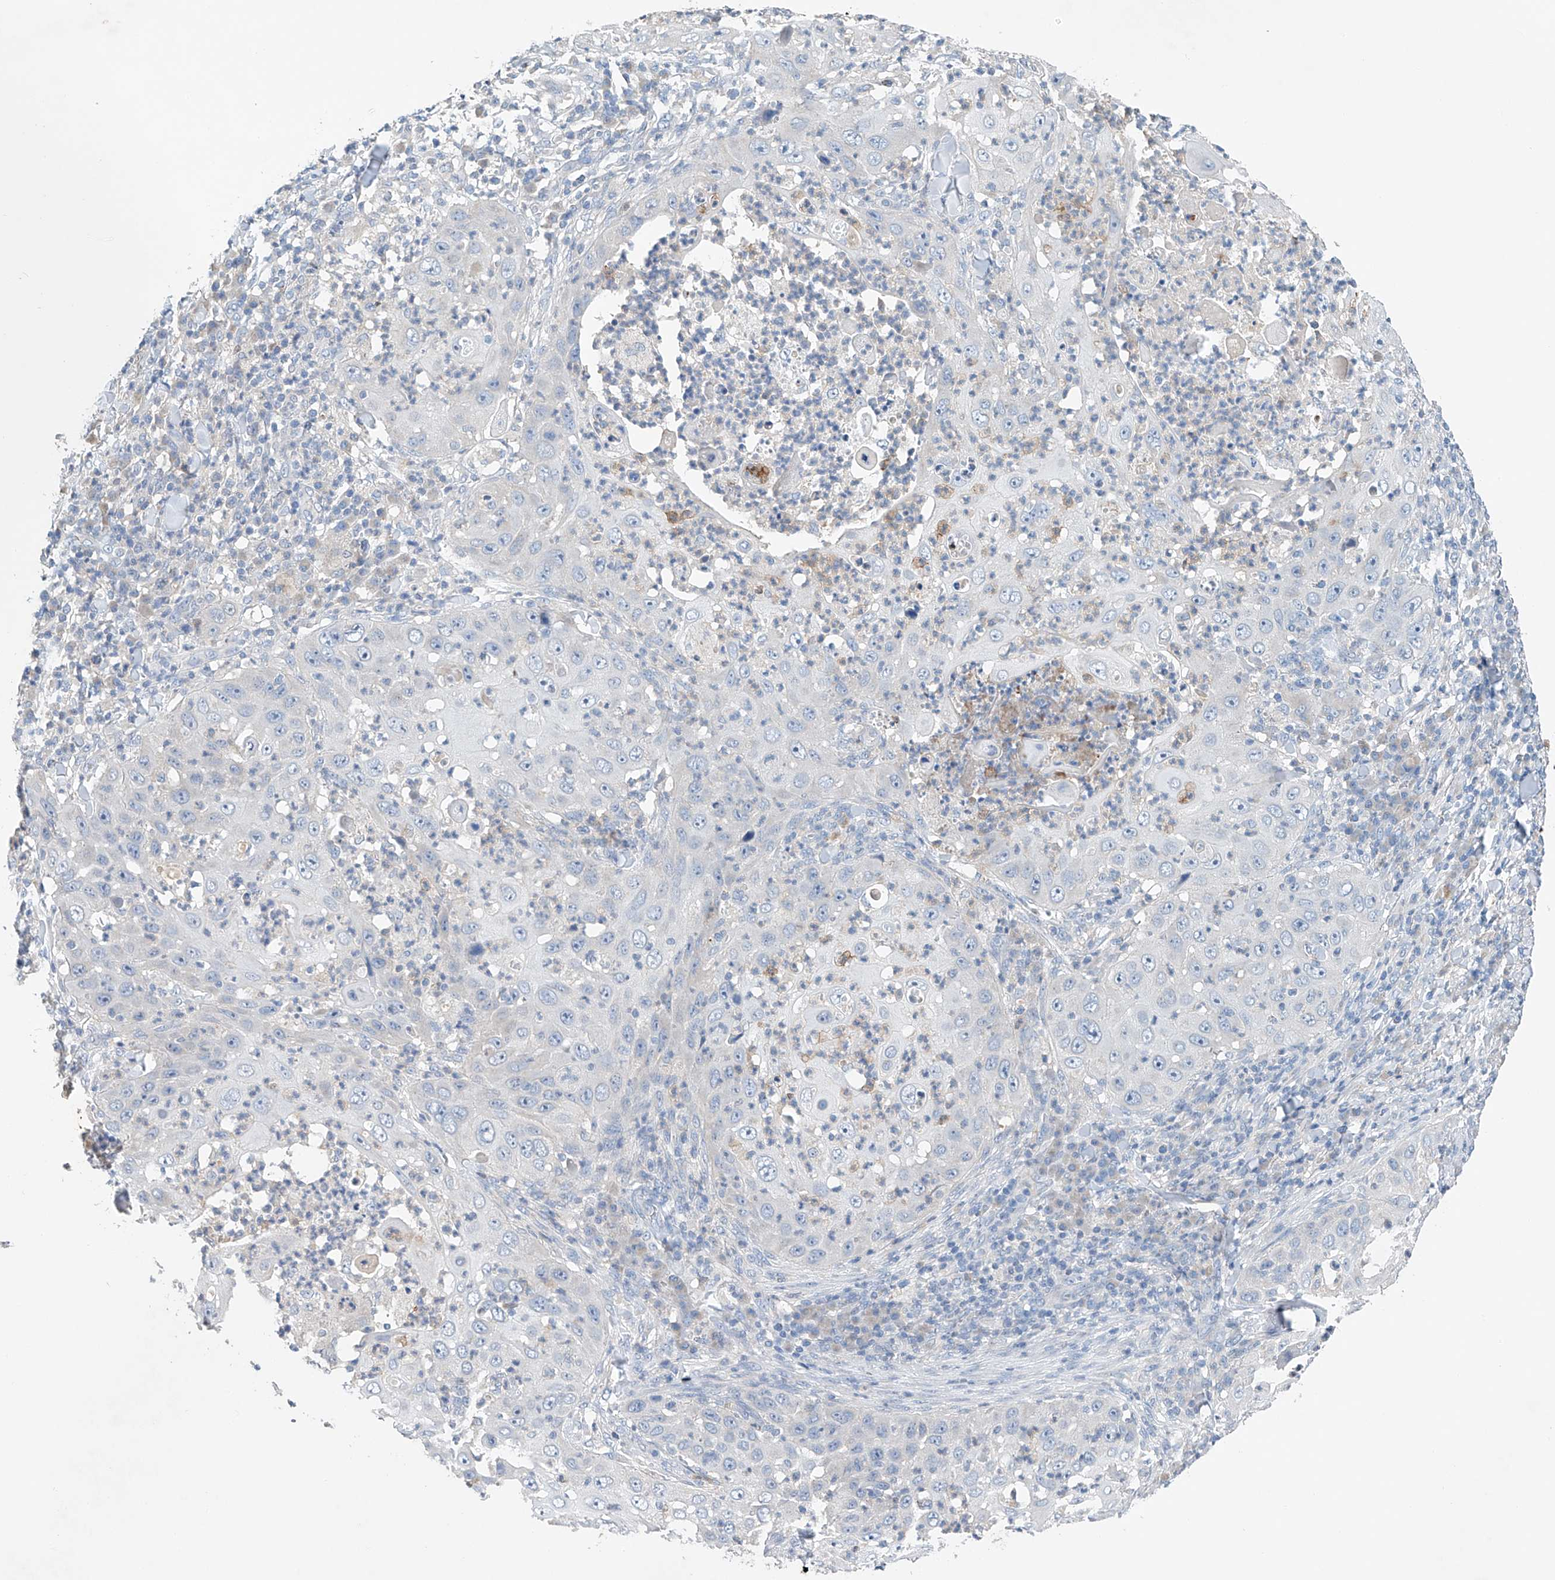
{"staining": {"intensity": "negative", "quantity": "none", "location": "none"}, "tissue": "skin cancer", "cell_type": "Tumor cells", "image_type": "cancer", "snomed": [{"axis": "morphology", "description": "Squamous cell carcinoma, NOS"}, {"axis": "topography", "description": "Skin"}], "caption": "Immunohistochemistry (IHC) image of skin cancer stained for a protein (brown), which exhibits no expression in tumor cells. The staining was performed using DAB (3,3'-diaminobenzidine) to visualize the protein expression in brown, while the nuclei were stained in blue with hematoxylin (Magnification: 20x).", "gene": "GPC4", "patient": {"sex": "female", "age": 44}}